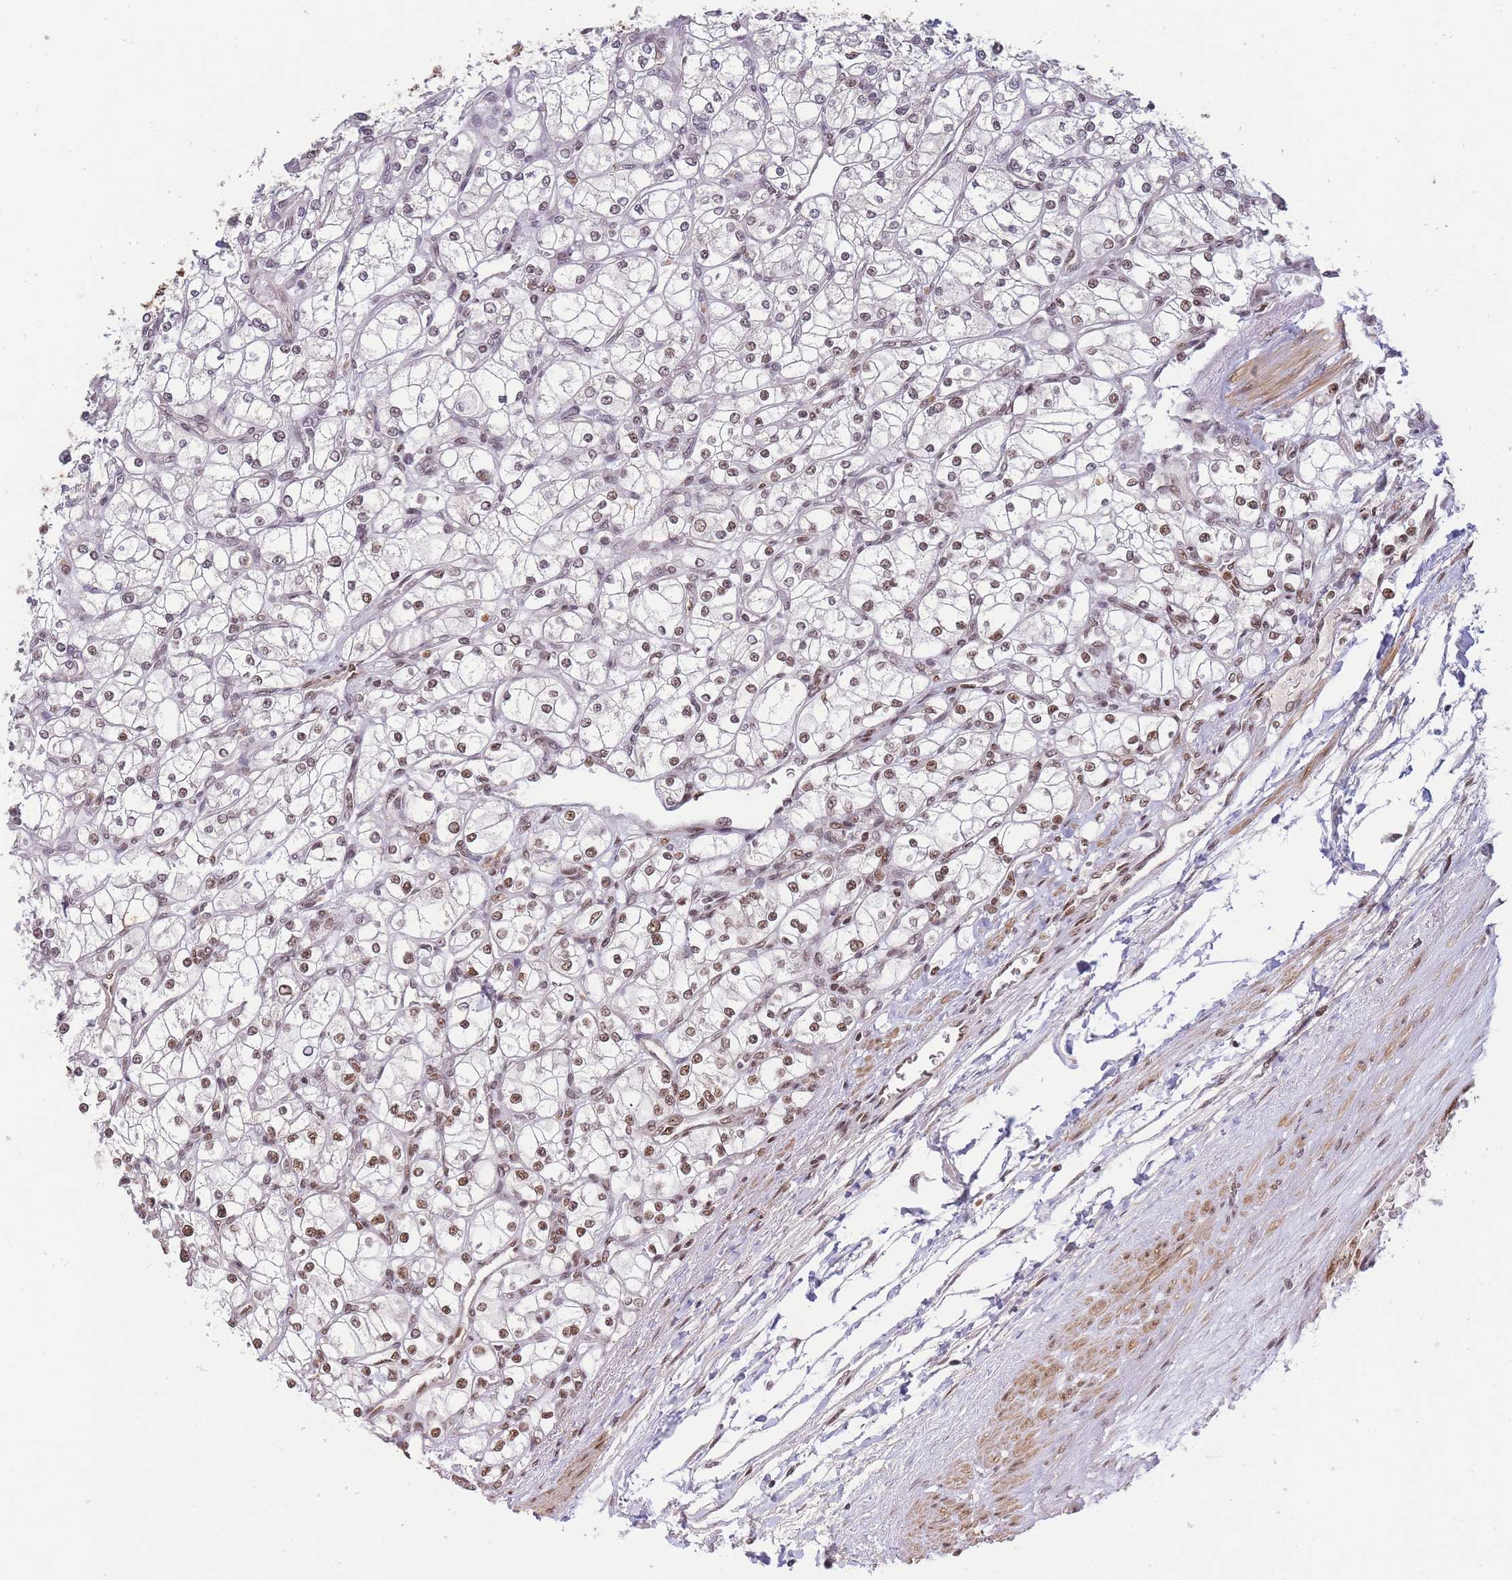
{"staining": {"intensity": "moderate", "quantity": "25%-75%", "location": "nuclear"}, "tissue": "renal cancer", "cell_type": "Tumor cells", "image_type": "cancer", "snomed": [{"axis": "morphology", "description": "Adenocarcinoma, NOS"}, {"axis": "topography", "description": "Kidney"}], "caption": "Immunohistochemistry of renal adenocarcinoma demonstrates medium levels of moderate nuclear staining in about 25%-75% of tumor cells.", "gene": "PRKDC", "patient": {"sex": "male", "age": 80}}